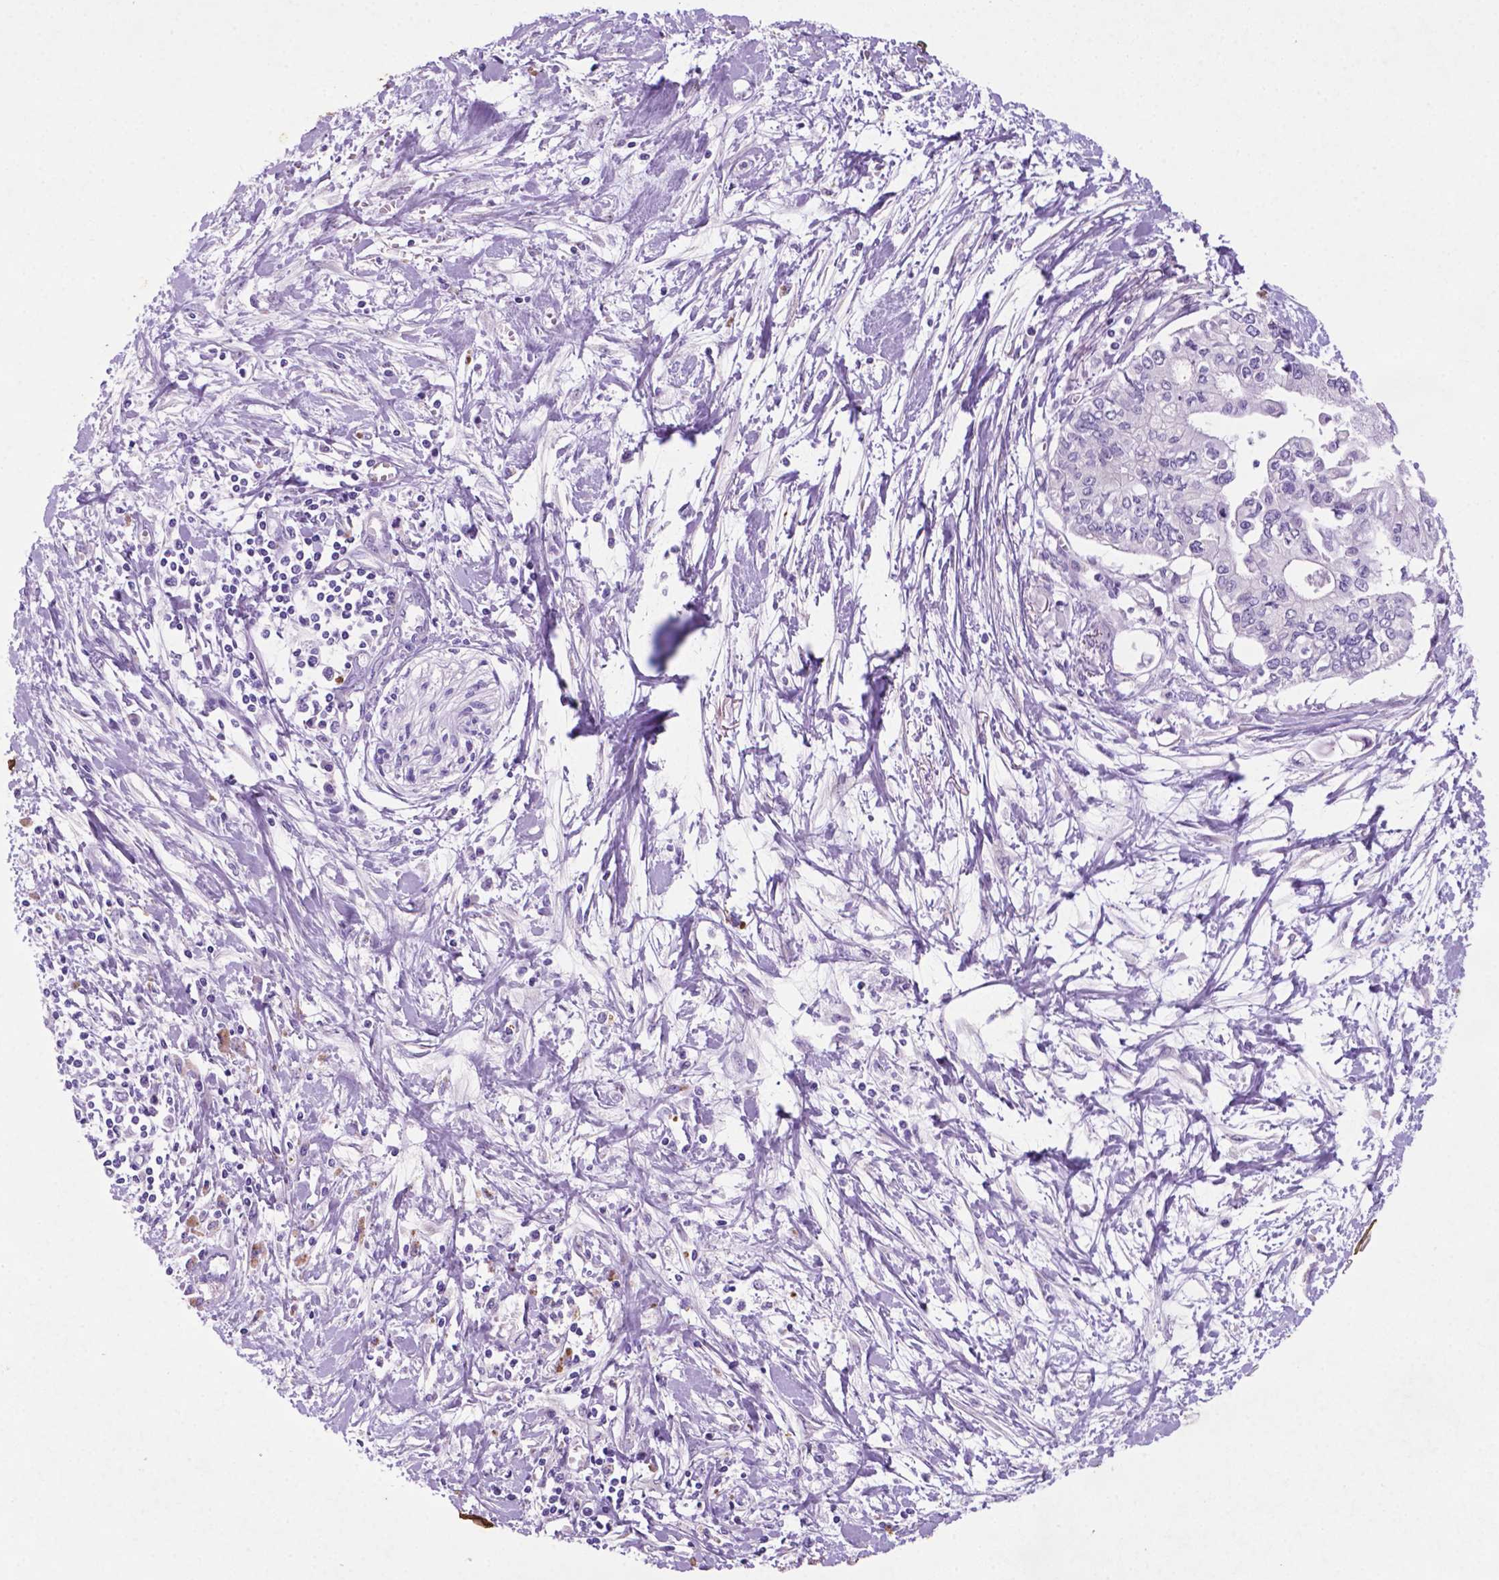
{"staining": {"intensity": "negative", "quantity": "none", "location": "none"}, "tissue": "pancreatic cancer", "cell_type": "Tumor cells", "image_type": "cancer", "snomed": [{"axis": "morphology", "description": "Adenocarcinoma, NOS"}, {"axis": "topography", "description": "Pancreas"}], "caption": "Immunohistochemistry (IHC) of adenocarcinoma (pancreatic) shows no positivity in tumor cells.", "gene": "C18orf21", "patient": {"sex": "female", "age": 61}}